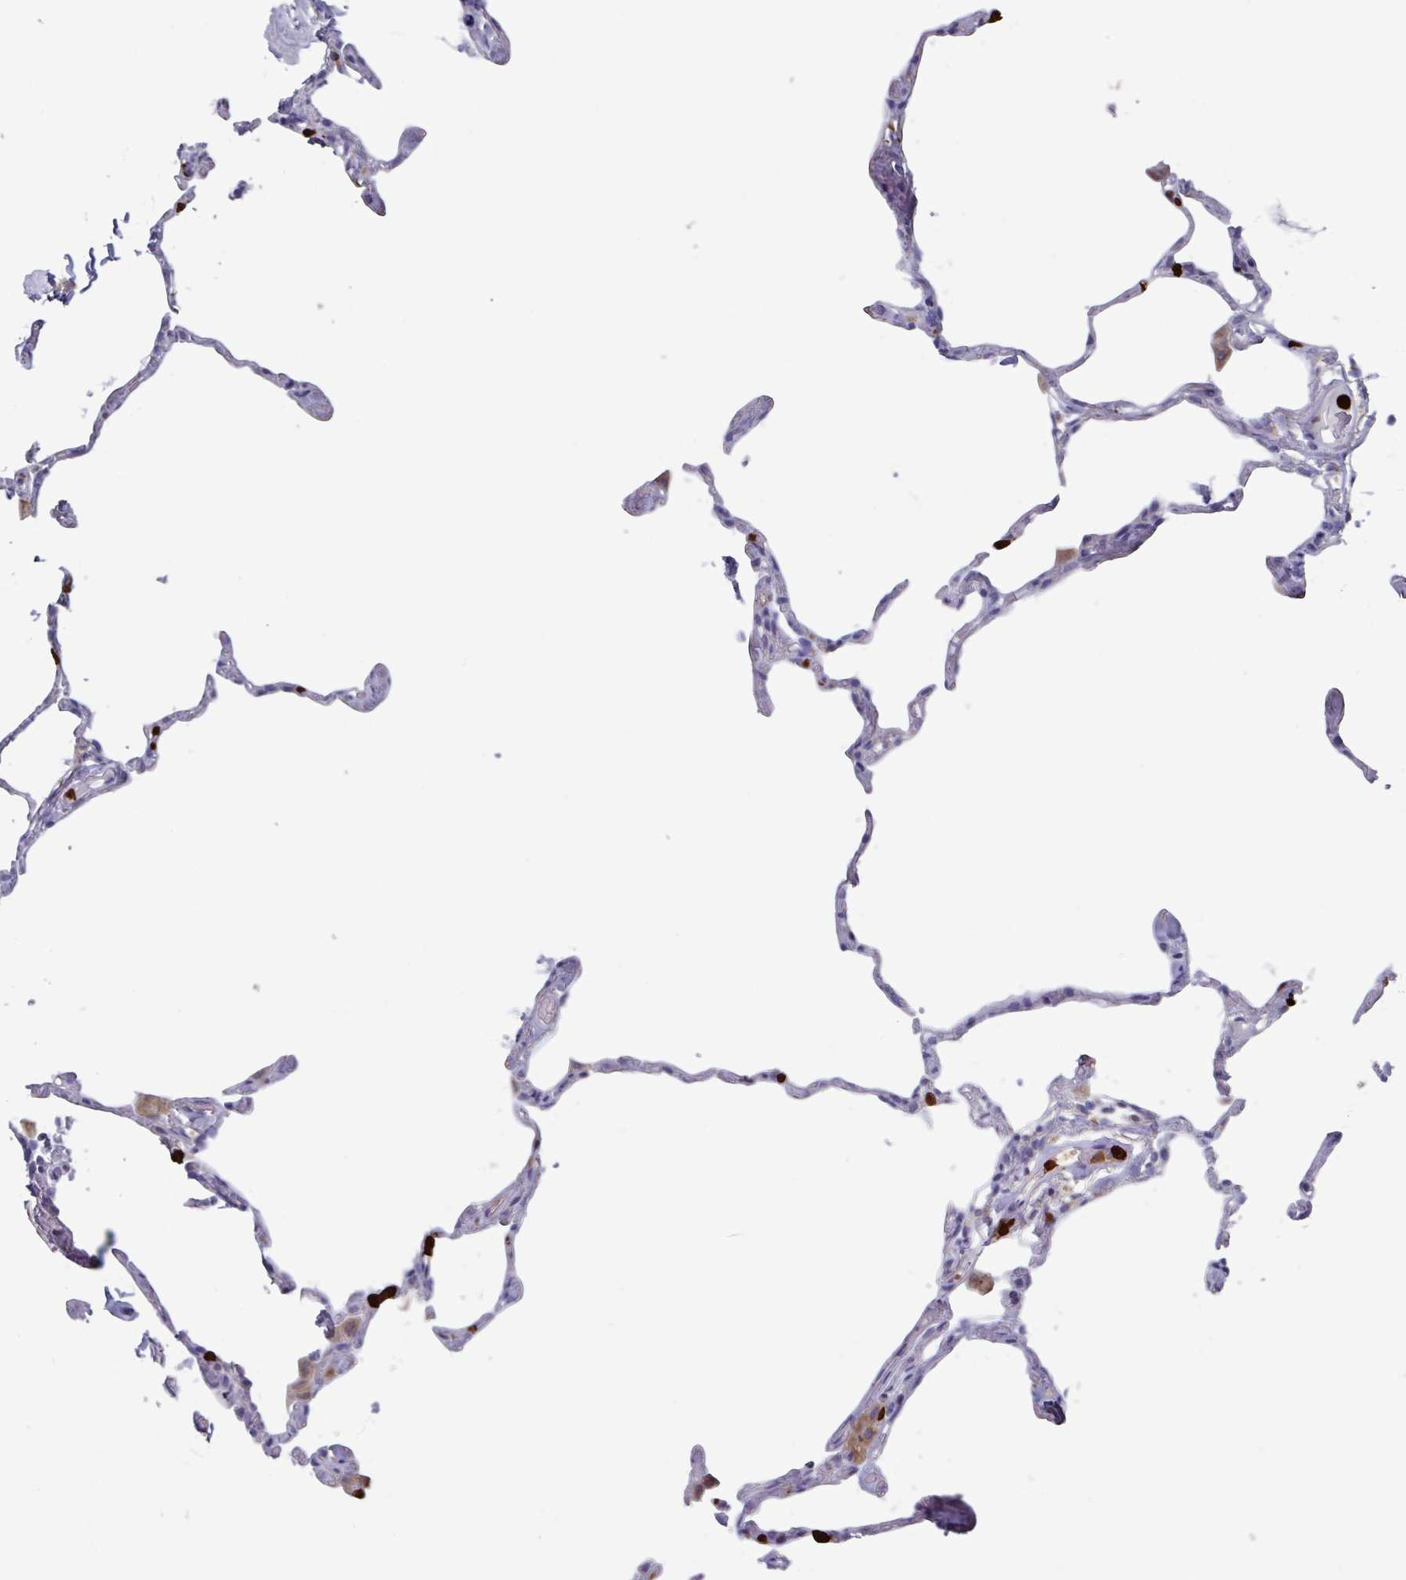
{"staining": {"intensity": "moderate", "quantity": "<25%", "location": "cytoplasmic/membranous"}, "tissue": "lung", "cell_type": "Alveolar cells", "image_type": "normal", "snomed": [{"axis": "morphology", "description": "Normal tissue, NOS"}, {"axis": "topography", "description": "Lung"}], "caption": "A micrograph showing moderate cytoplasmic/membranous positivity in approximately <25% of alveolar cells in normal lung, as visualized by brown immunohistochemical staining.", "gene": "UQCC2", "patient": {"sex": "male", "age": 65}}